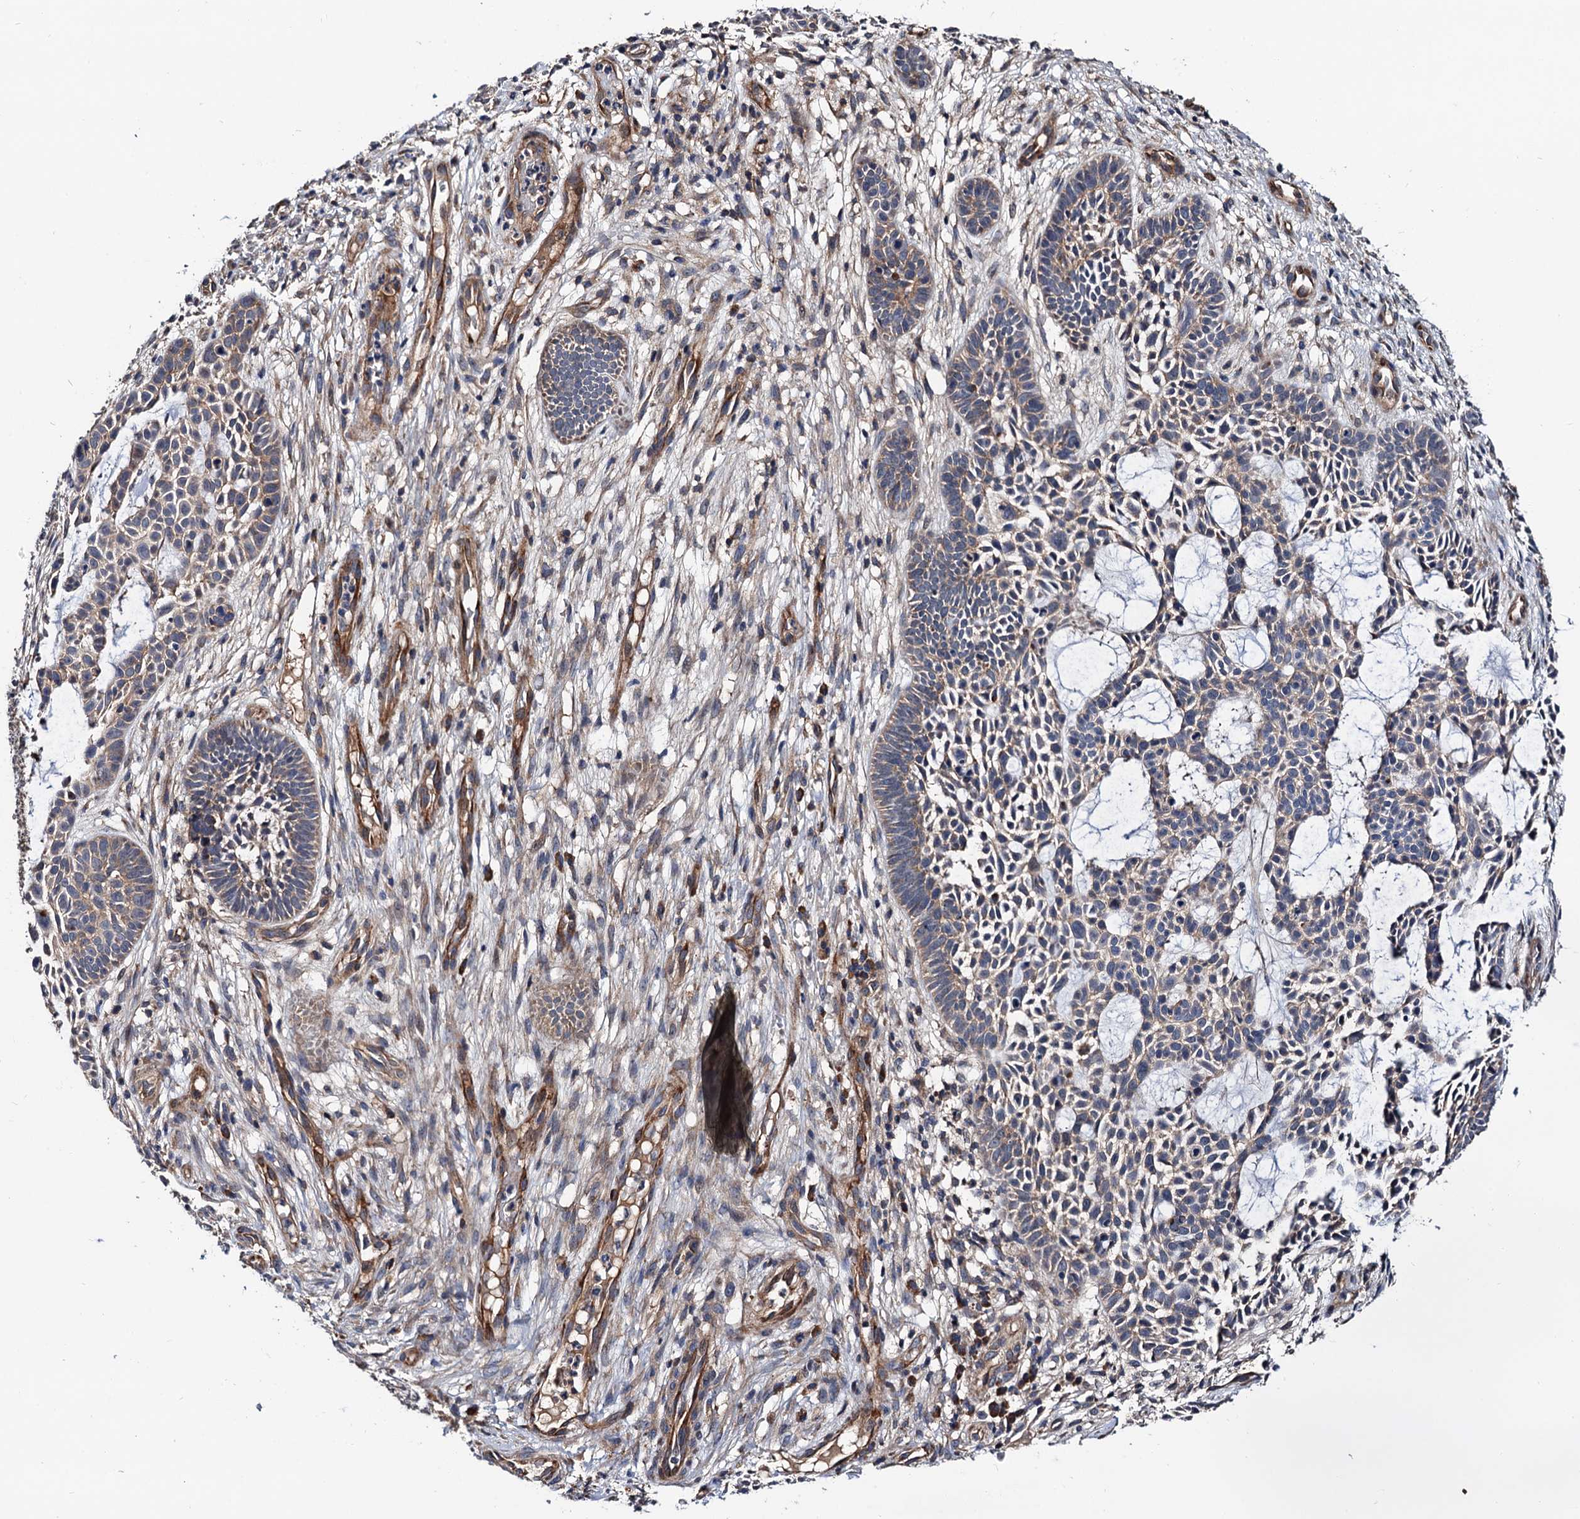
{"staining": {"intensity": "weak", "quantity": "<25%", "location": "cytoplasmic/membranous"}, "tissue": "skin cancer", "cell_type": "Tumor cells", "image_type": "cancer", "snomed": [{"axis": "morphology", "description": "Basal cell carcinoma"}, {"axis": "topography", "description": "Skin"}], "caption": "This histopathology image is of skin cancer stained with immunohistochemistry (IHC) to label a protein in brown with the nuclei are counter-stained blue. There is no staining in tumor cells.", "gene": "TRMT112", "patient": {"sex": "male", "age": 89}}